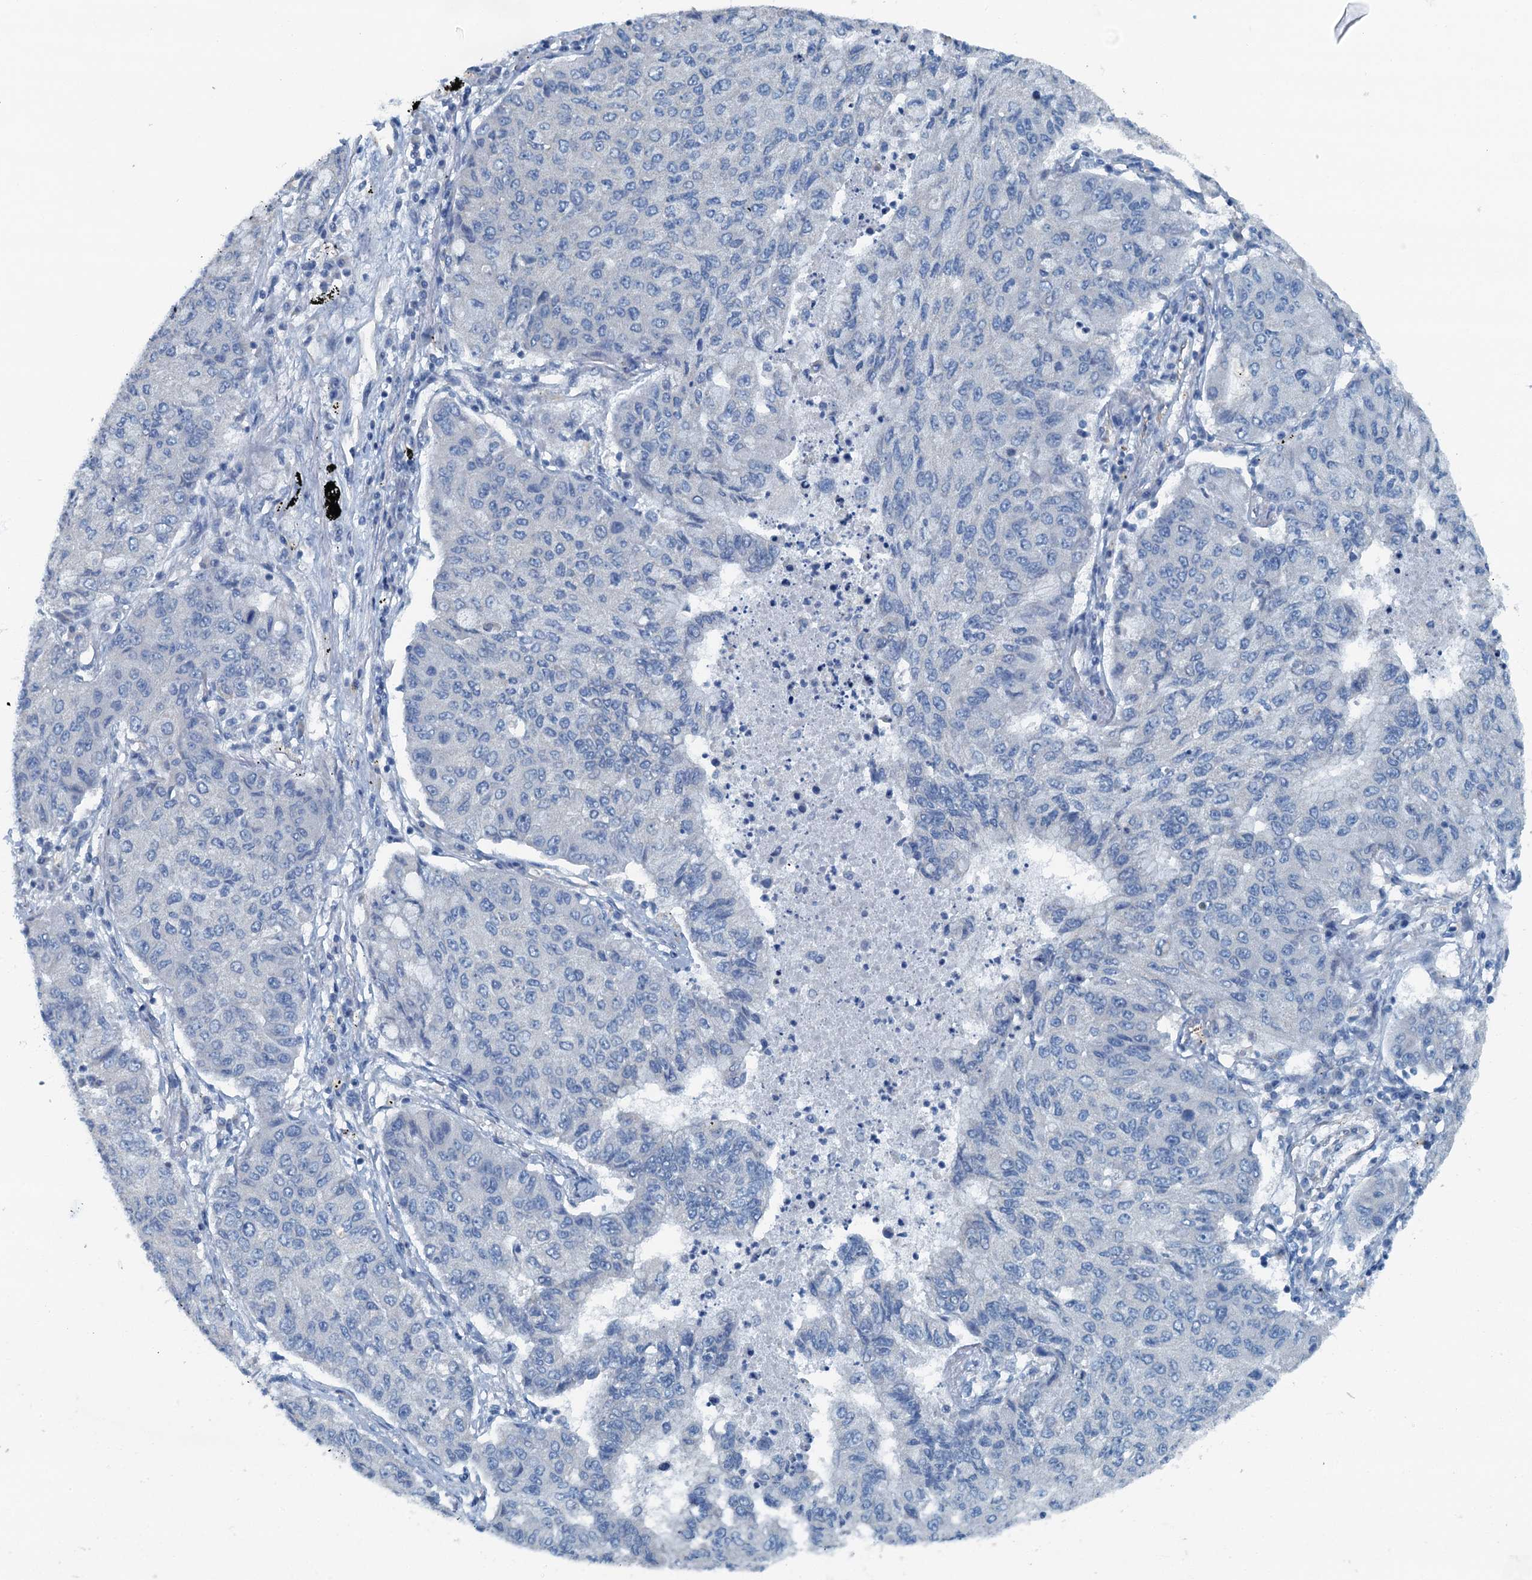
{"staining": {"intensity": "negative", "quantity": "none", "location": "none"}, "tissue": "lung cancer", "cell_type": "Tumor cells", "image_type": "cancer", "snomed": [{"axis": "morphology", "description": "Squamous cell carcinoma, NOS"}, {"axis": "topography", "description": "Lung"}], "caption": "This image is of squamous cell carcinoma (lung) stained with immunohistochemistry to label a protein in brown with the nuclei are counter-stained blue. There is no staining in tumor cells.", "gene": "GFOD2", "patient": {"sex": "male", "age": 74}}